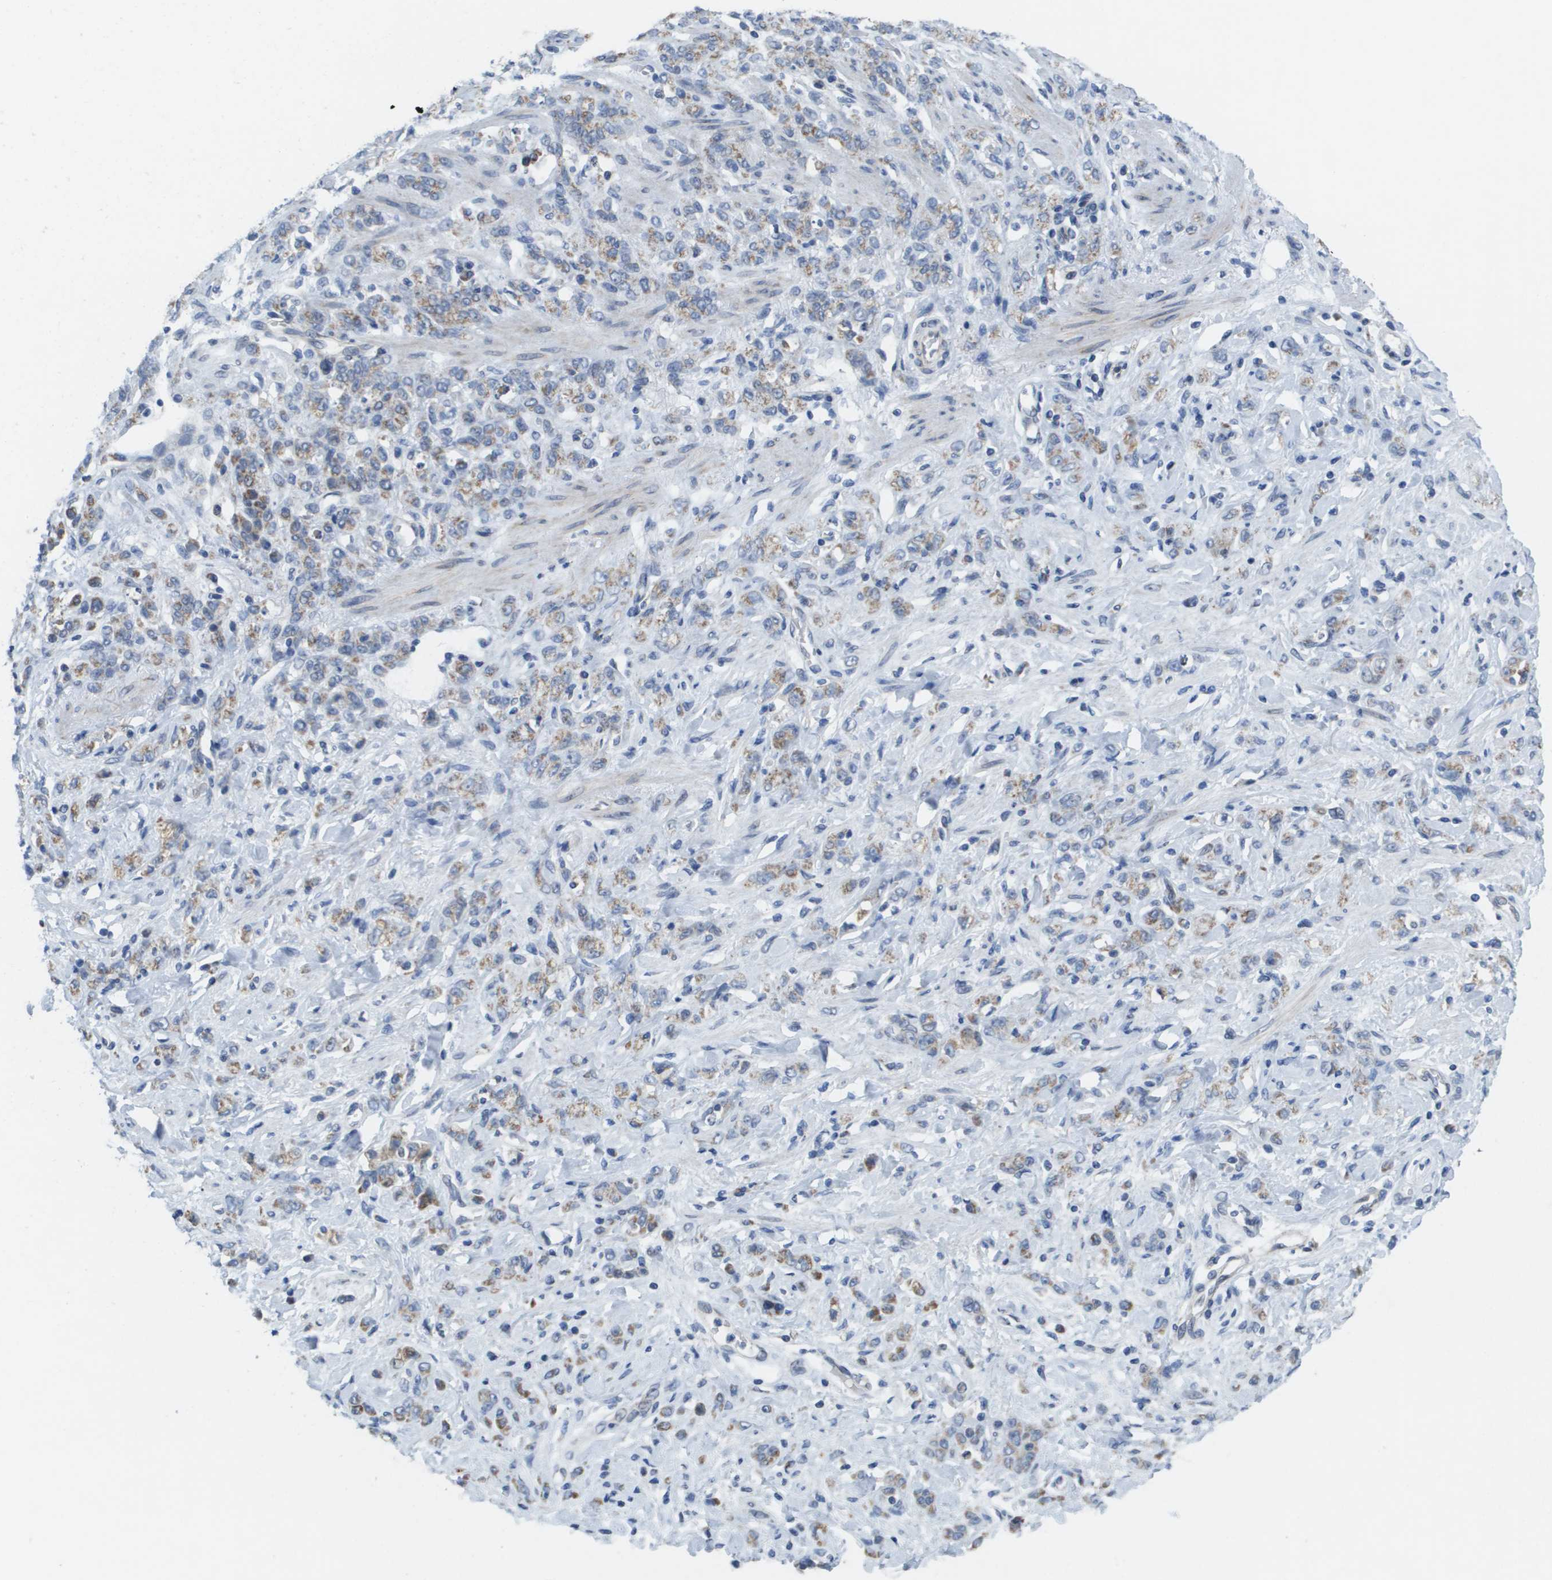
{"staining": {"intensity": "weak", "quantity": "25%-75%", "location": "cytoplasmic/membranous"}, "tissue": "stomach cancer", "cell_type": "Tumor cells", "image_type": "cancer", "snomed": [{"axis": "morphology", "description": "Normal tissue, NOS"}, {"axis": "morphology", "description": "Adenocarcinoma, NOS"}, {"axis": "topography", "description": "Stomach"}], "caption": "Weak cytoplasmic/membranous protein positivity is identified in approximately 25%-75% of tumor cells in stomach adenocarcinoma.", "gene": "TMEM223", "patient": {"sex": "male", "age": 82}}